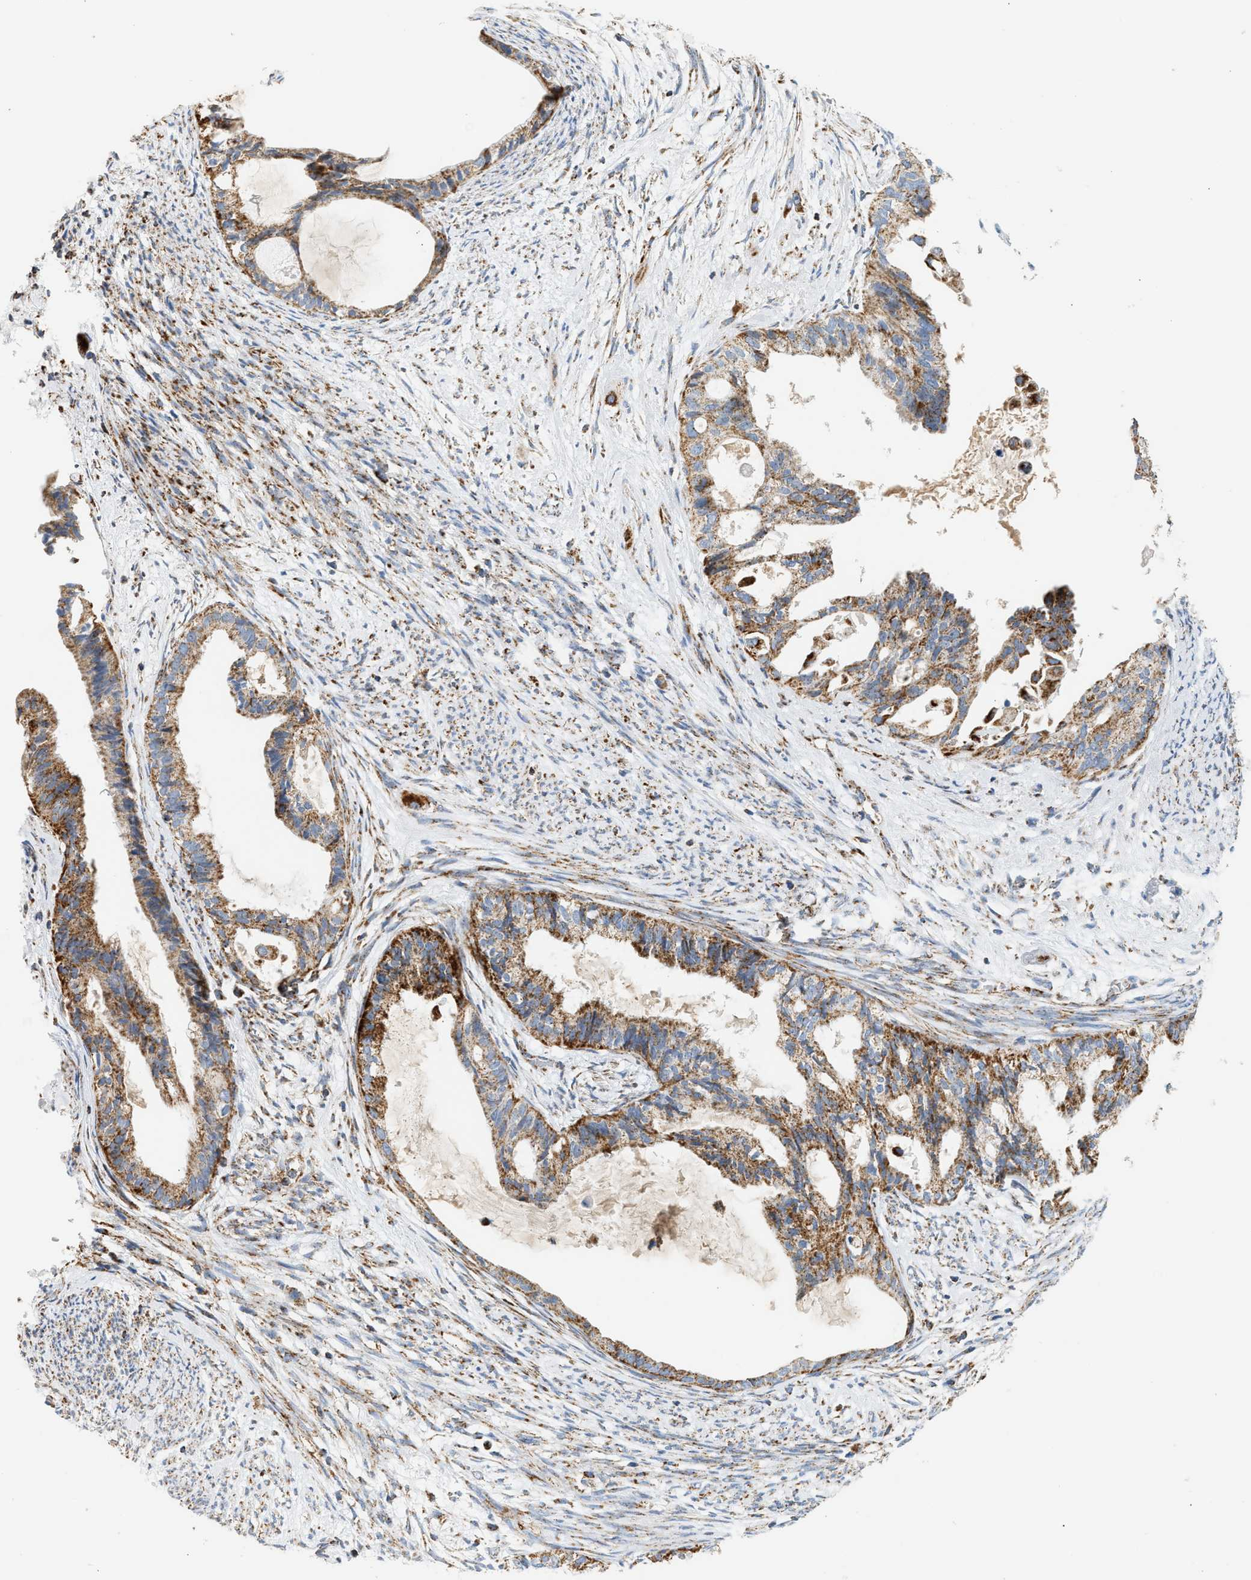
{"staining": {"intensity": "moderate", "quantity": ">75%", "location": "cytoplasmic/membranous"}, "tissue": "cervical cancer", "cell_type": "Tumor cells", "image_type": "cancer", "snomed": [{"axis": "morphology", "description": "Normal tissue, NOS"}, {"axis": "morphology", "description": "Adenocarcinoma, NOS"}, {"axis": "topography", "description": "Cervix"}, {"axis": "topography", "description": "Endometrium"}], "caption": "Immunohistochemistry (IHC) image of cervical adenocarcinoma stained for a protein (brown), which exhibits medium levels of moderate cytoplasmic/membranous expression in about >75% of tumor cells.", "gene": "OGDH", "patient": {"sex": "female", "age": 86}}